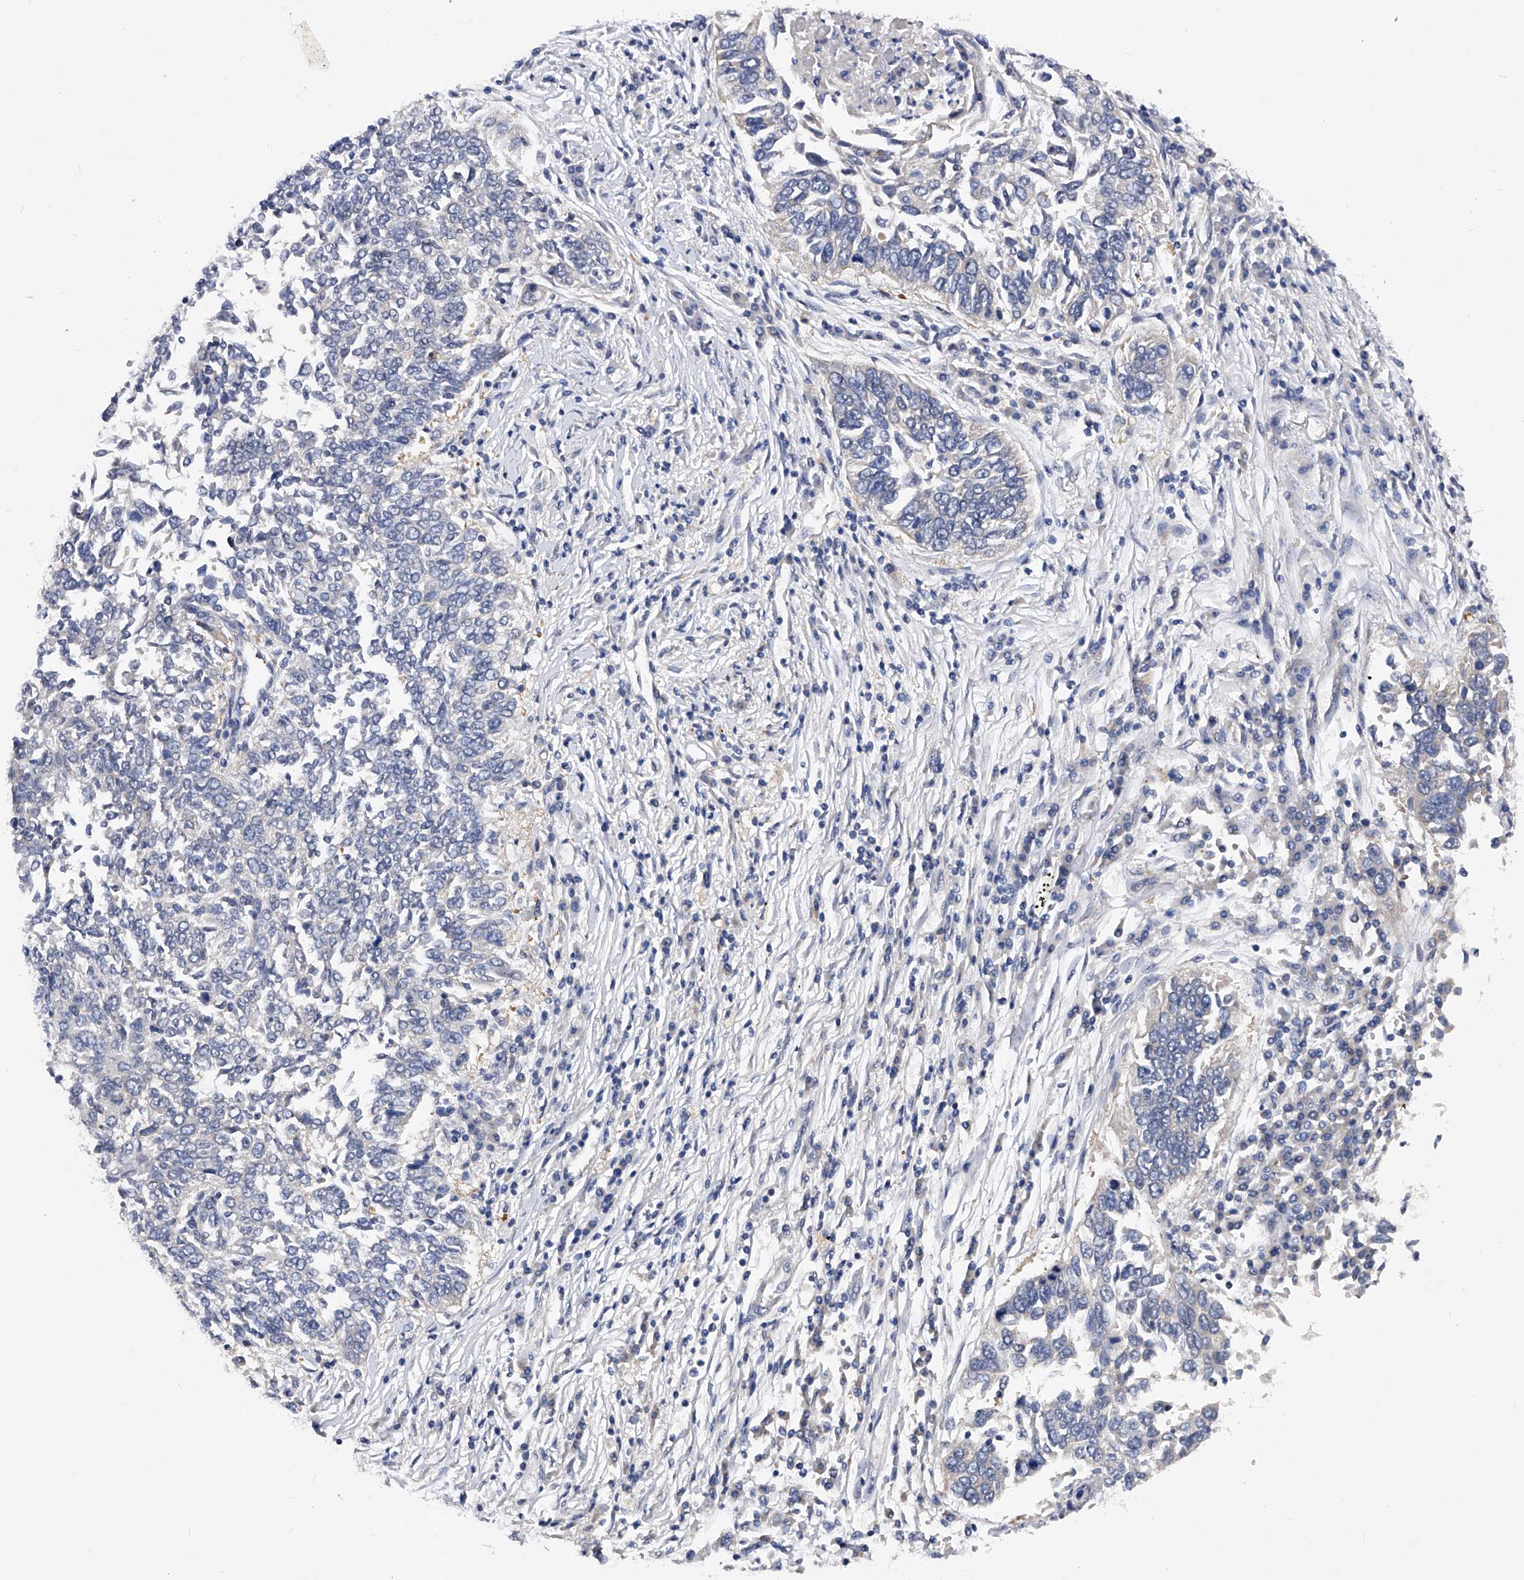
{"staining": {"intensity": "negative", "quantity": "none", "location": "none"}, "tissue": "lung cancer", "cell_type": "Tumor cells", "image_type": "cancer", "snomed": [{"axis": "morphology", "description": "Normal tissue, NOS"}, {"axis": "morphology", "description": "Squamous cell carcinoma, NOS"}, {"axis": "topography", "description": "Cartilage tissue"}, {"axis": "topography", "description": "Bronchus"}, {"axis": "topography", "description": "Lung"}, {"axis": "topography", "description": "Peripheral nerve tissue"}], "caption": "A histopathology image of squamous cell carcinoma (lung) stained for a protein reveals no brown staining in tumor cells.", "gene": "PPP5C", "patient": {"sex": "female", "age": 49}}